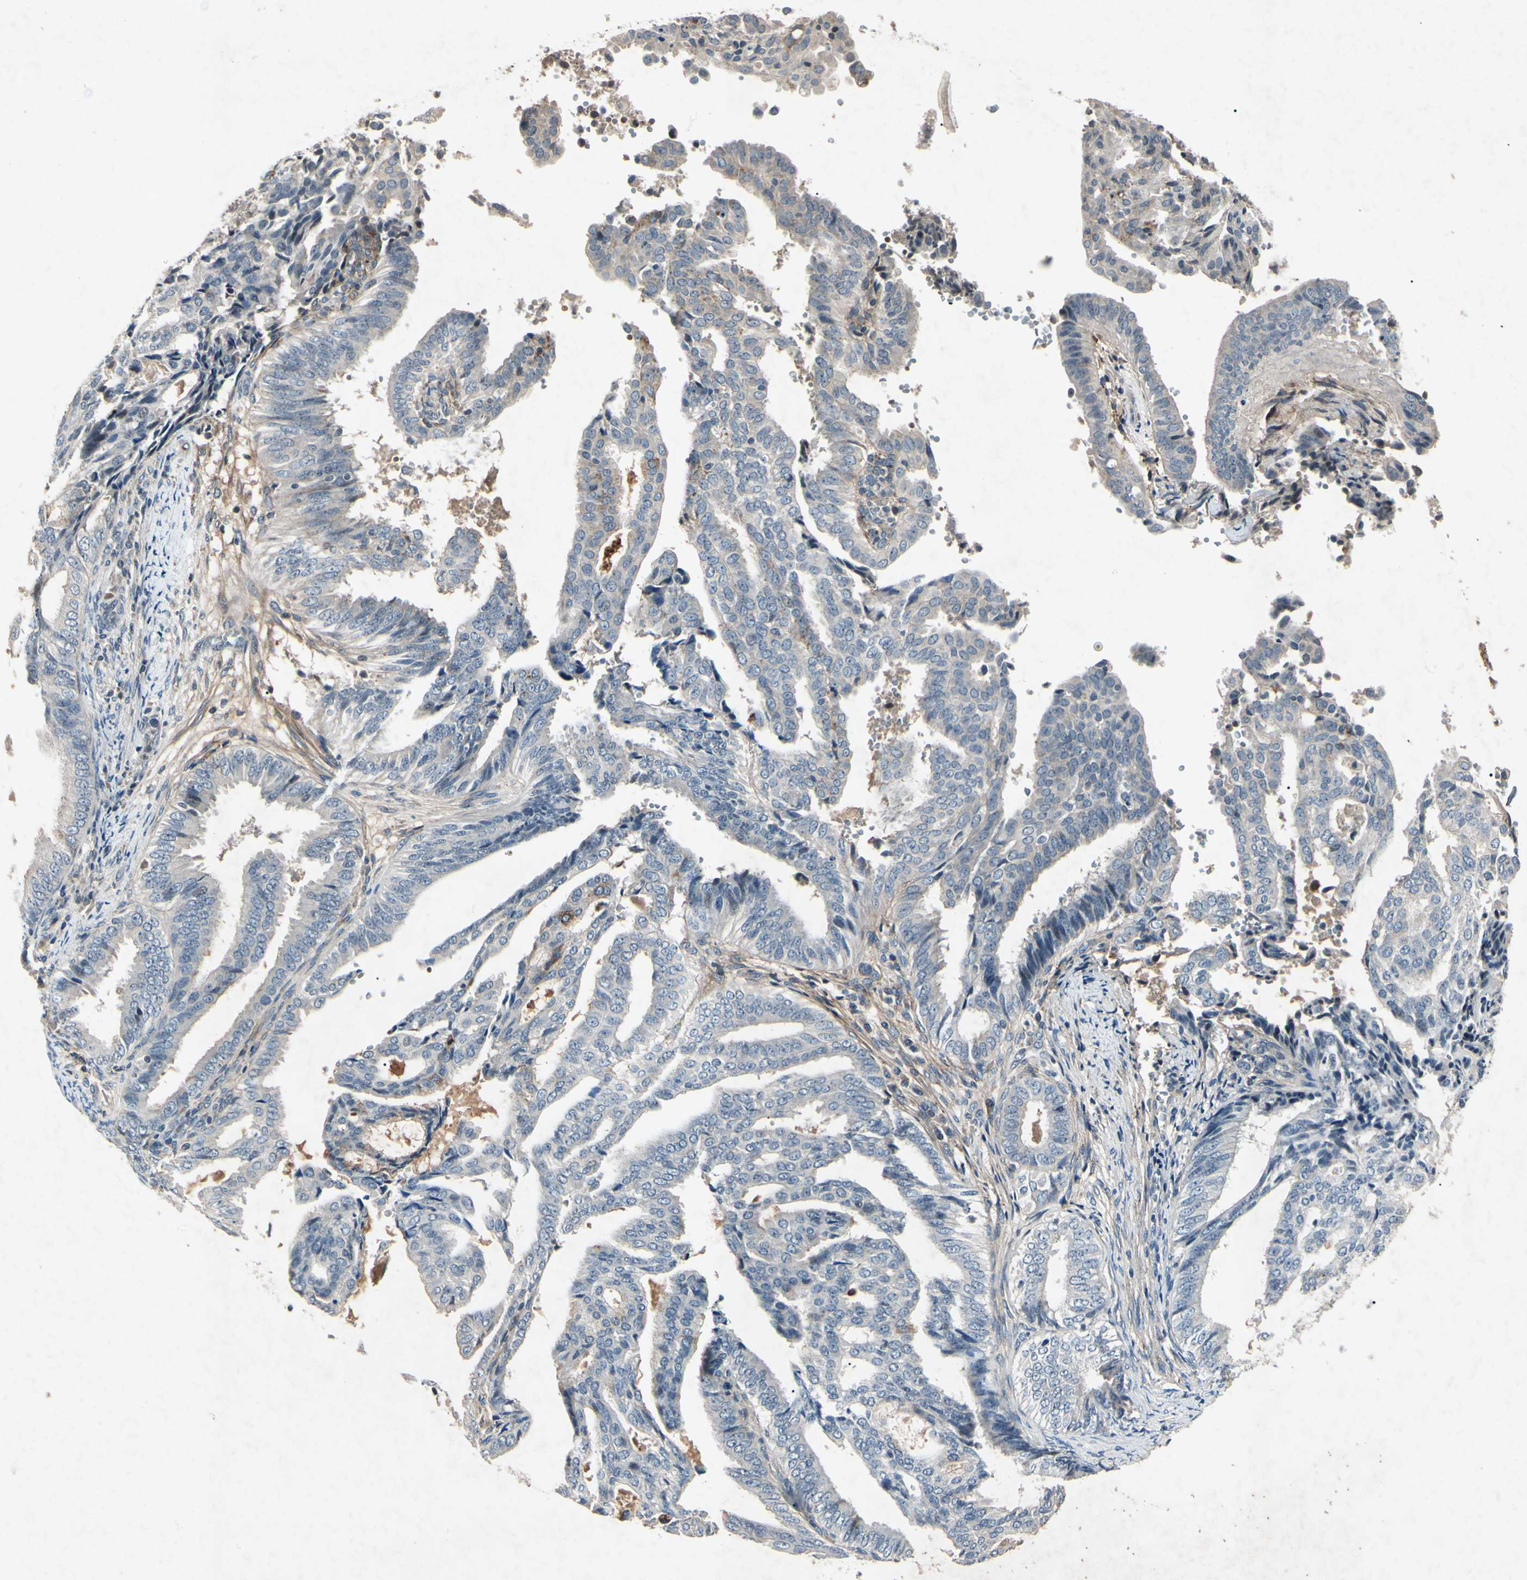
{"staining": {"intensity": "negative", "quantity": "none", "location": "none"}, "tissue": "endometrial cancer", "cell_type": "Tumor cells", "image_type": "cancer", "snomed": [{"axis": "morphology", "description": "Adenocarcinoma, NOS"}, {"axis": "topography", "description": "Endometrium"}], "caption": "DAB (3,3'-diaminobenzidine) immunohistochemical staining of human endometrial cancer (adenocarcinoma) demonstrates no significant staining in tumor cells.", "gene": "AEBP1", "patient": {"sex": "female", "age": 58}}